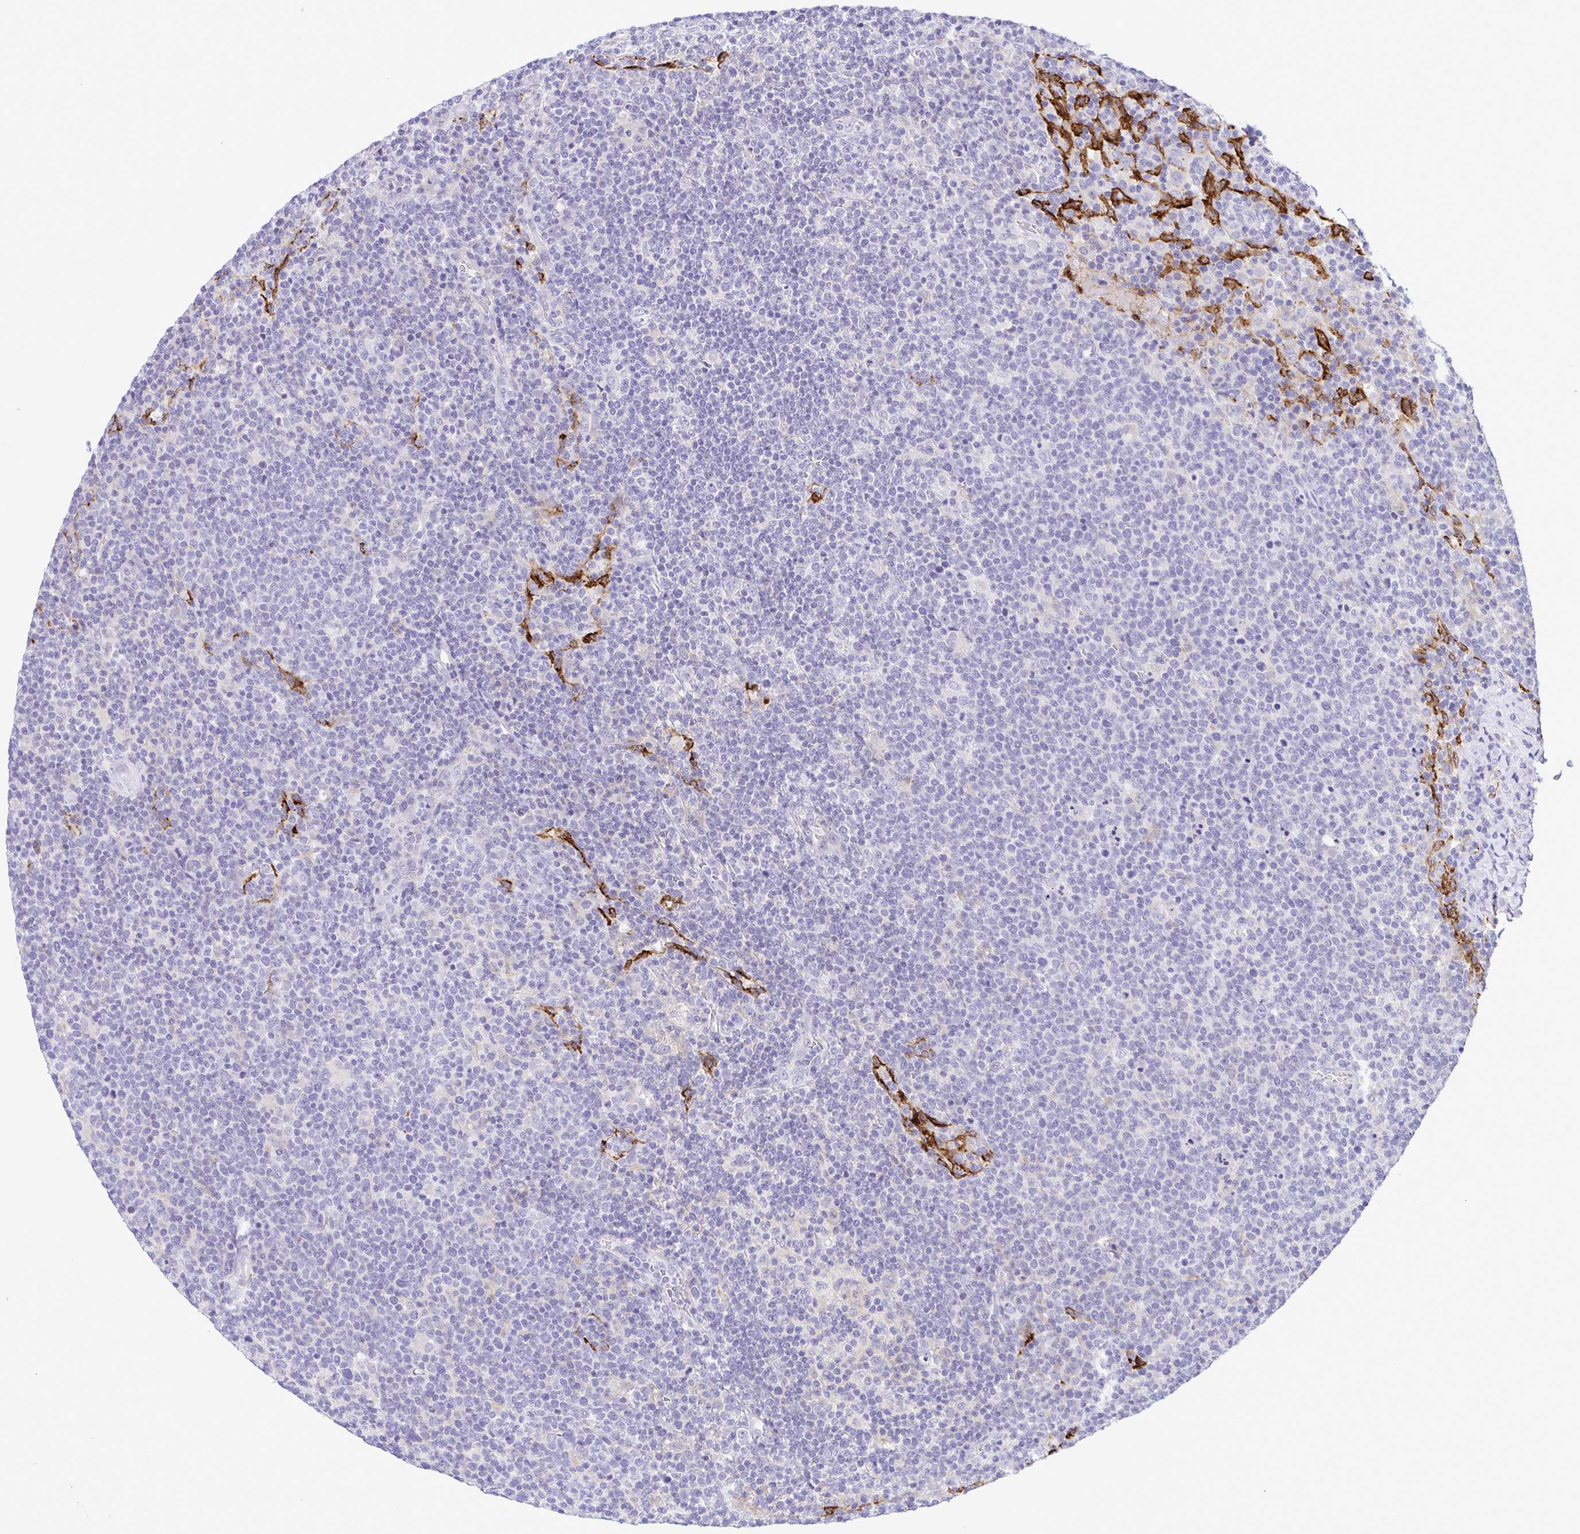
{"staining": {"intensity": "negative", "quantity": "none", "location": "none"}, "tissue": "lymphoma", "cell_type": "Tumor cells", "image_type": "cancer", "snomed": [{"axis": "morphology", "description": "Malignant lymphoma, non-Hodgkin's type, High grade"}, {"axis": "topography", "description": "Lymph node"}], "caption": "Immunohistochemical staining of human lymphoma displays no significant expression in tumor cells.", "gene": "GPR182", "patient": {"sex": "male", "age": 61}}